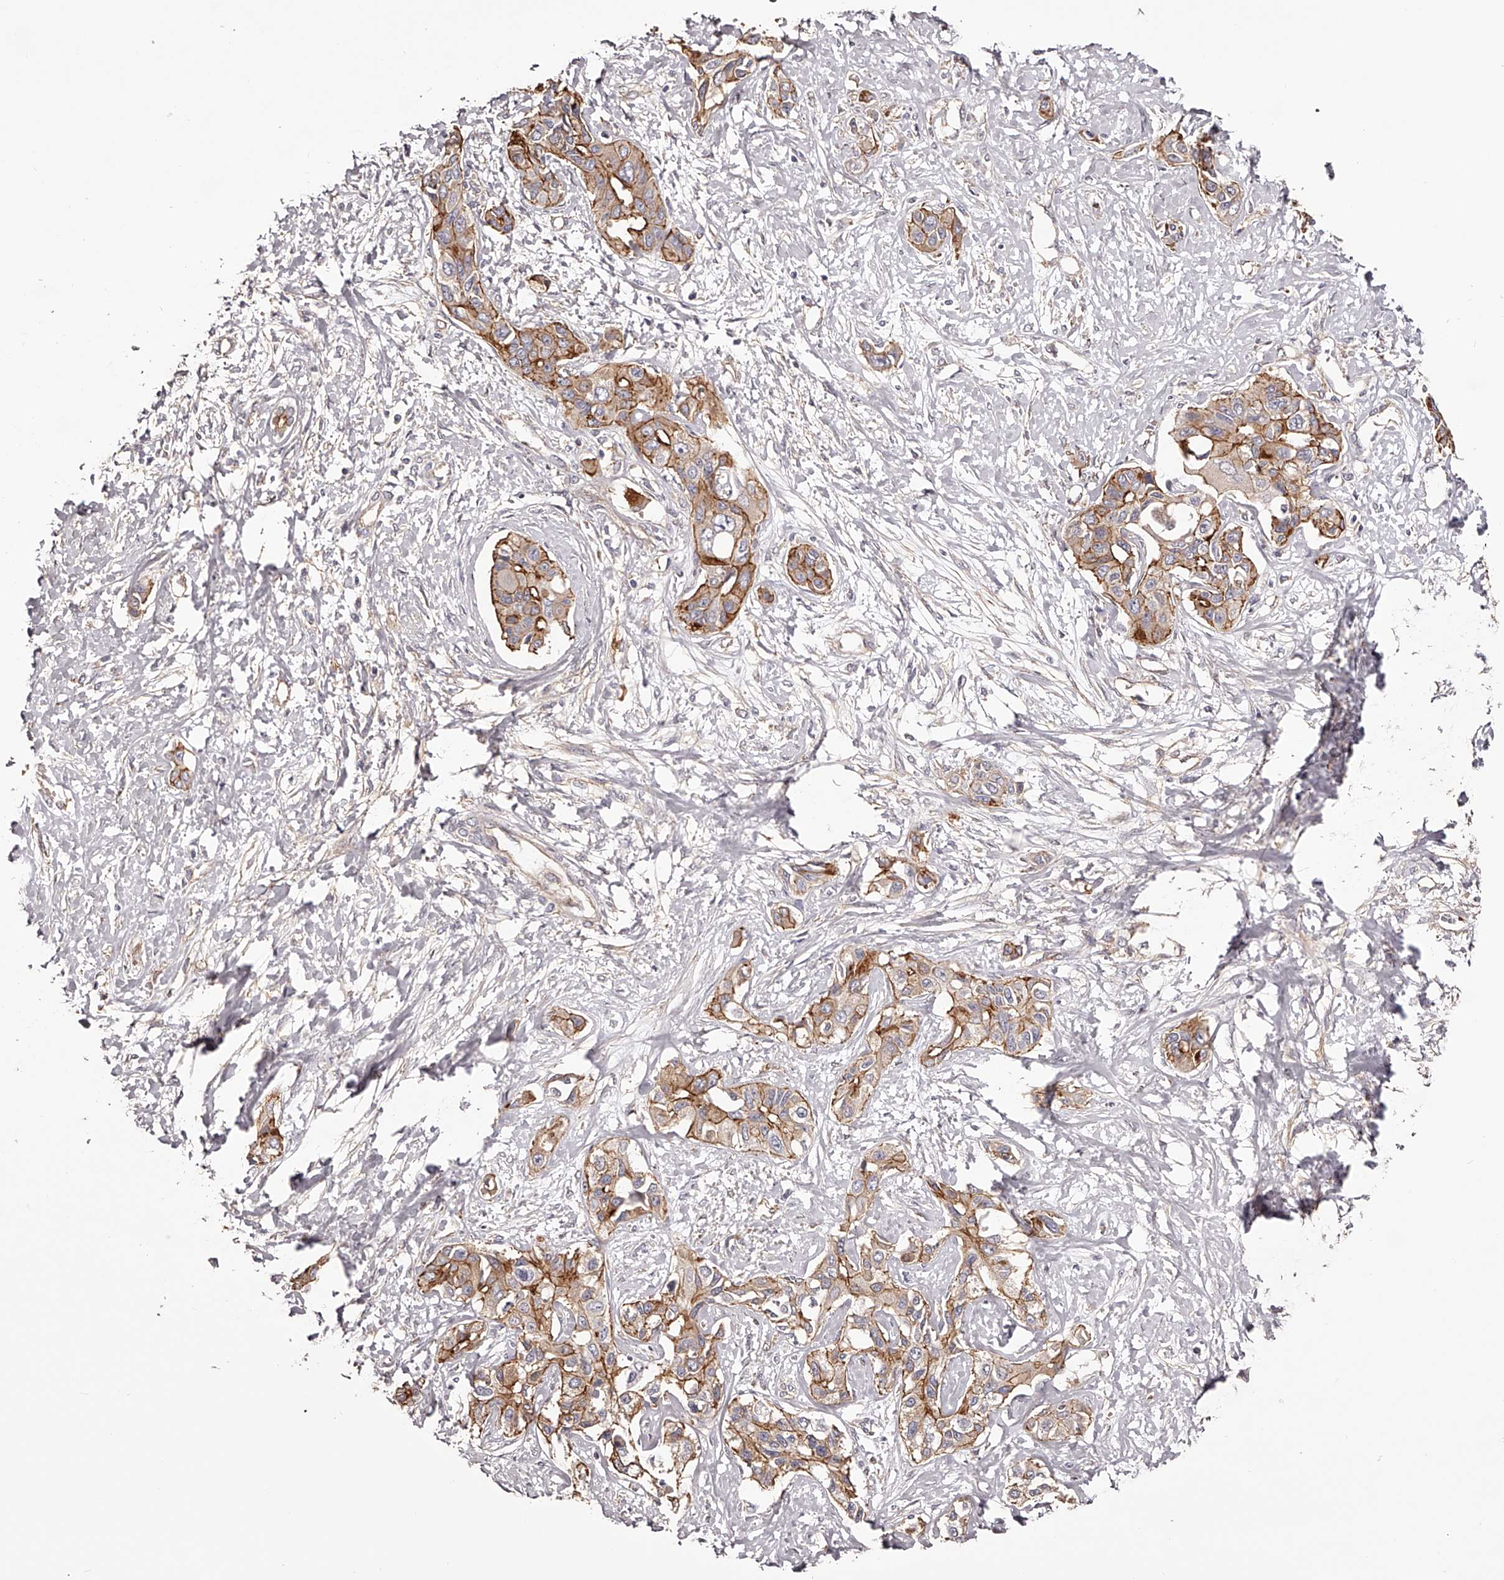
{"staining": {"intensity": "moderate", "quantity": ">75%", "location": "cytoplasmic/membranous"}, "tissue": "liver cancer", "cell_type": "Tumor cells", "image_type": "cancer", "snomed": [{"axis": "morphology", "description": "Cholangiocarcinoma"}, {"axis": "topography", "description": "Liver"}], "caption": "An immunohistochemistry (IHC) micrograph of tumor tissue is shown. Protein staining in brown labels moderate cytoplasmic/membranous positivity in cholangiocarcinoma (liver) within tumor cells. (Stains: DAB in brown, nuclei in blue, Microscopy: brightfield microscopy at high magnification).", "gene": "LTV1", "patient": {"sex": "male", "age": 59}}